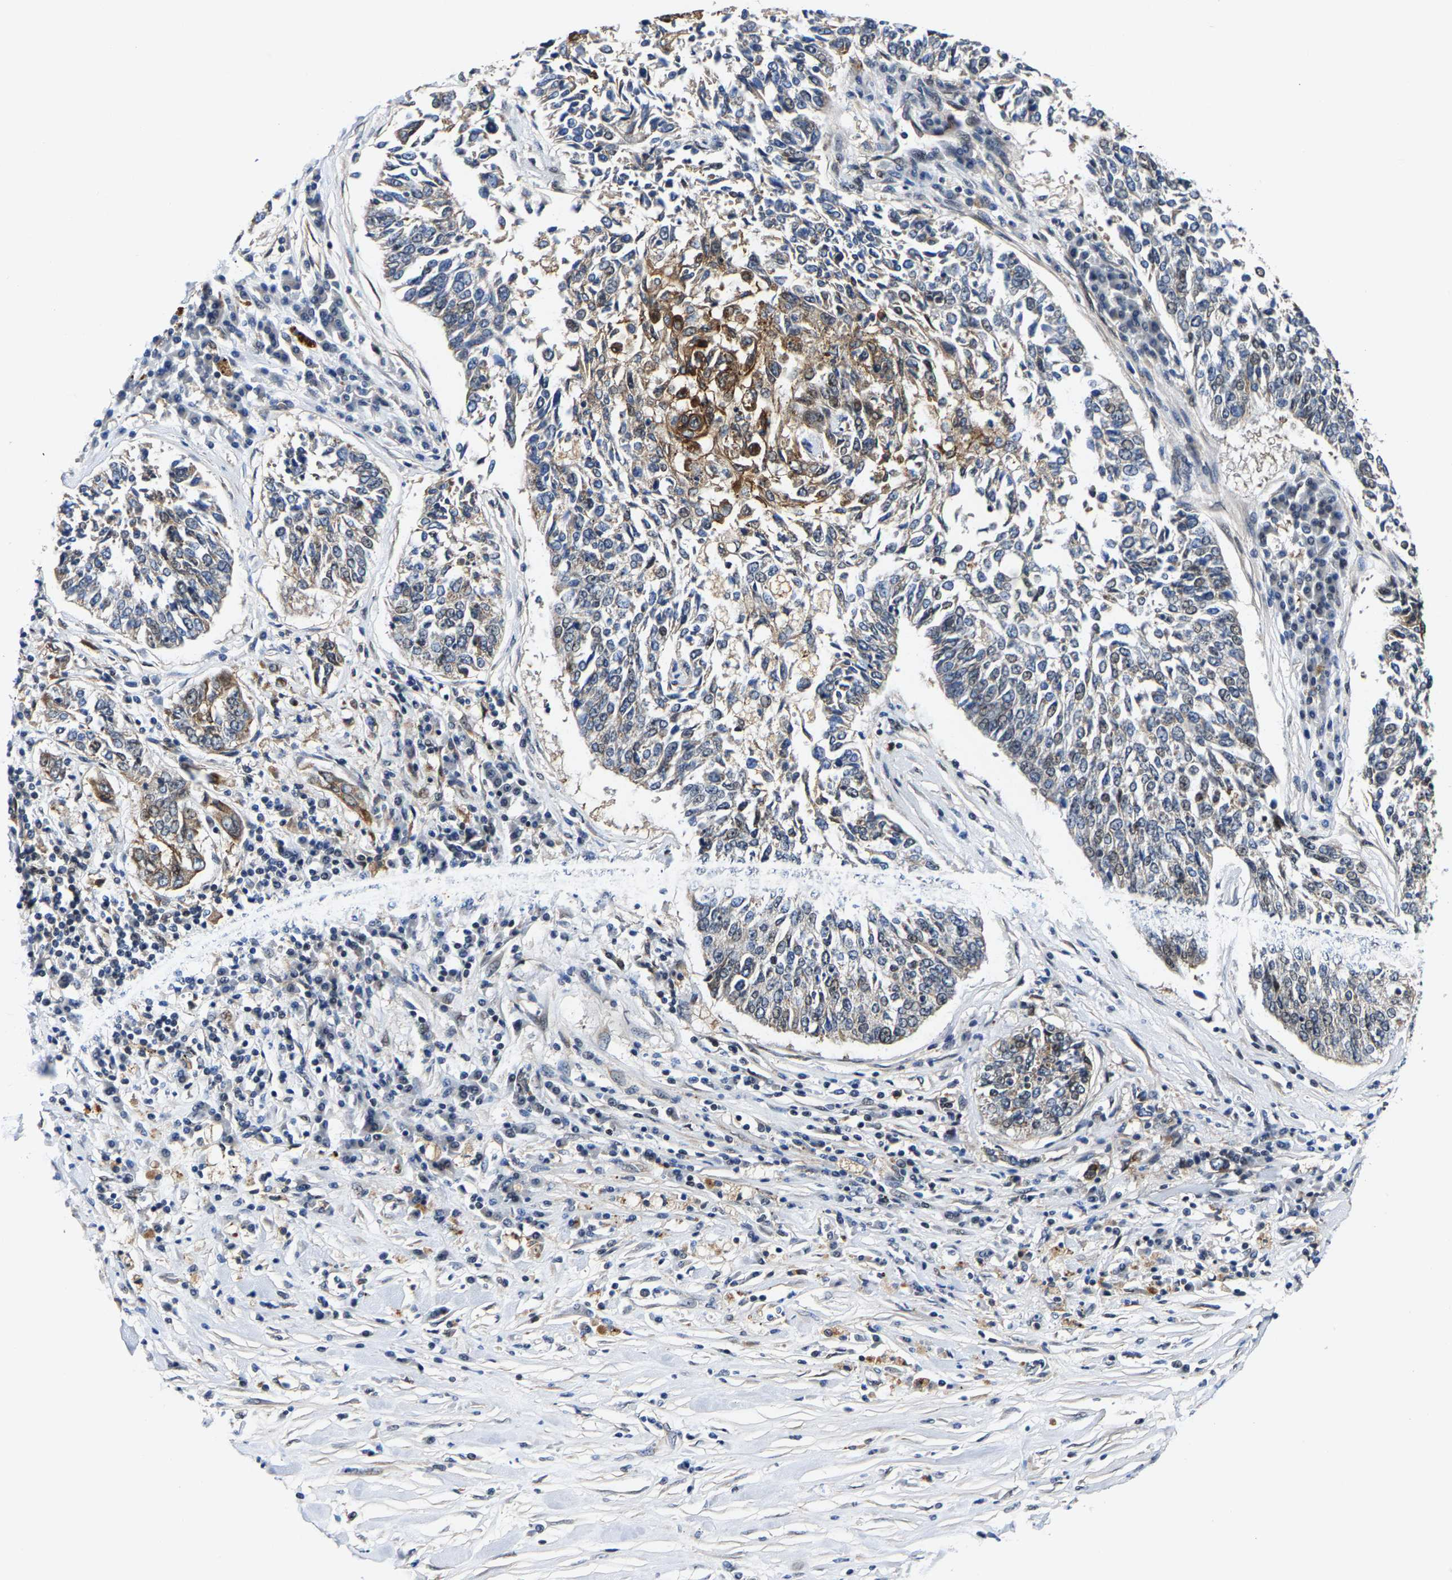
{"staining": {"intensity": "moderate", "quantity": "<25%", "location": "cytoplasmic/membranous"}, "tissue": "lung cancer", "cell_type": "Tumor cells", "image_type": "cancer", "snomed": [{"axis": "morphology", "description": "Normal tissue, NOS"}, {"axis": "morphology", "description": "Squamous cell carcinoma, NOS"}, {"axis": "topography", "description": "Cartilage tissue"}, {"axis": "topography", "description": "Bronchus"}, {"axis": "topography", "description": "Lung"}], "caption": "This is a photomicrograph of immunohistochemistry staining of lung cancer (squamous cell carcinoma), which shows moderate expression in the cytoplasmic/membranous of tumor cells.", "gene": "GTPBP10", "patient": {"sex": "female", "age": 49}}